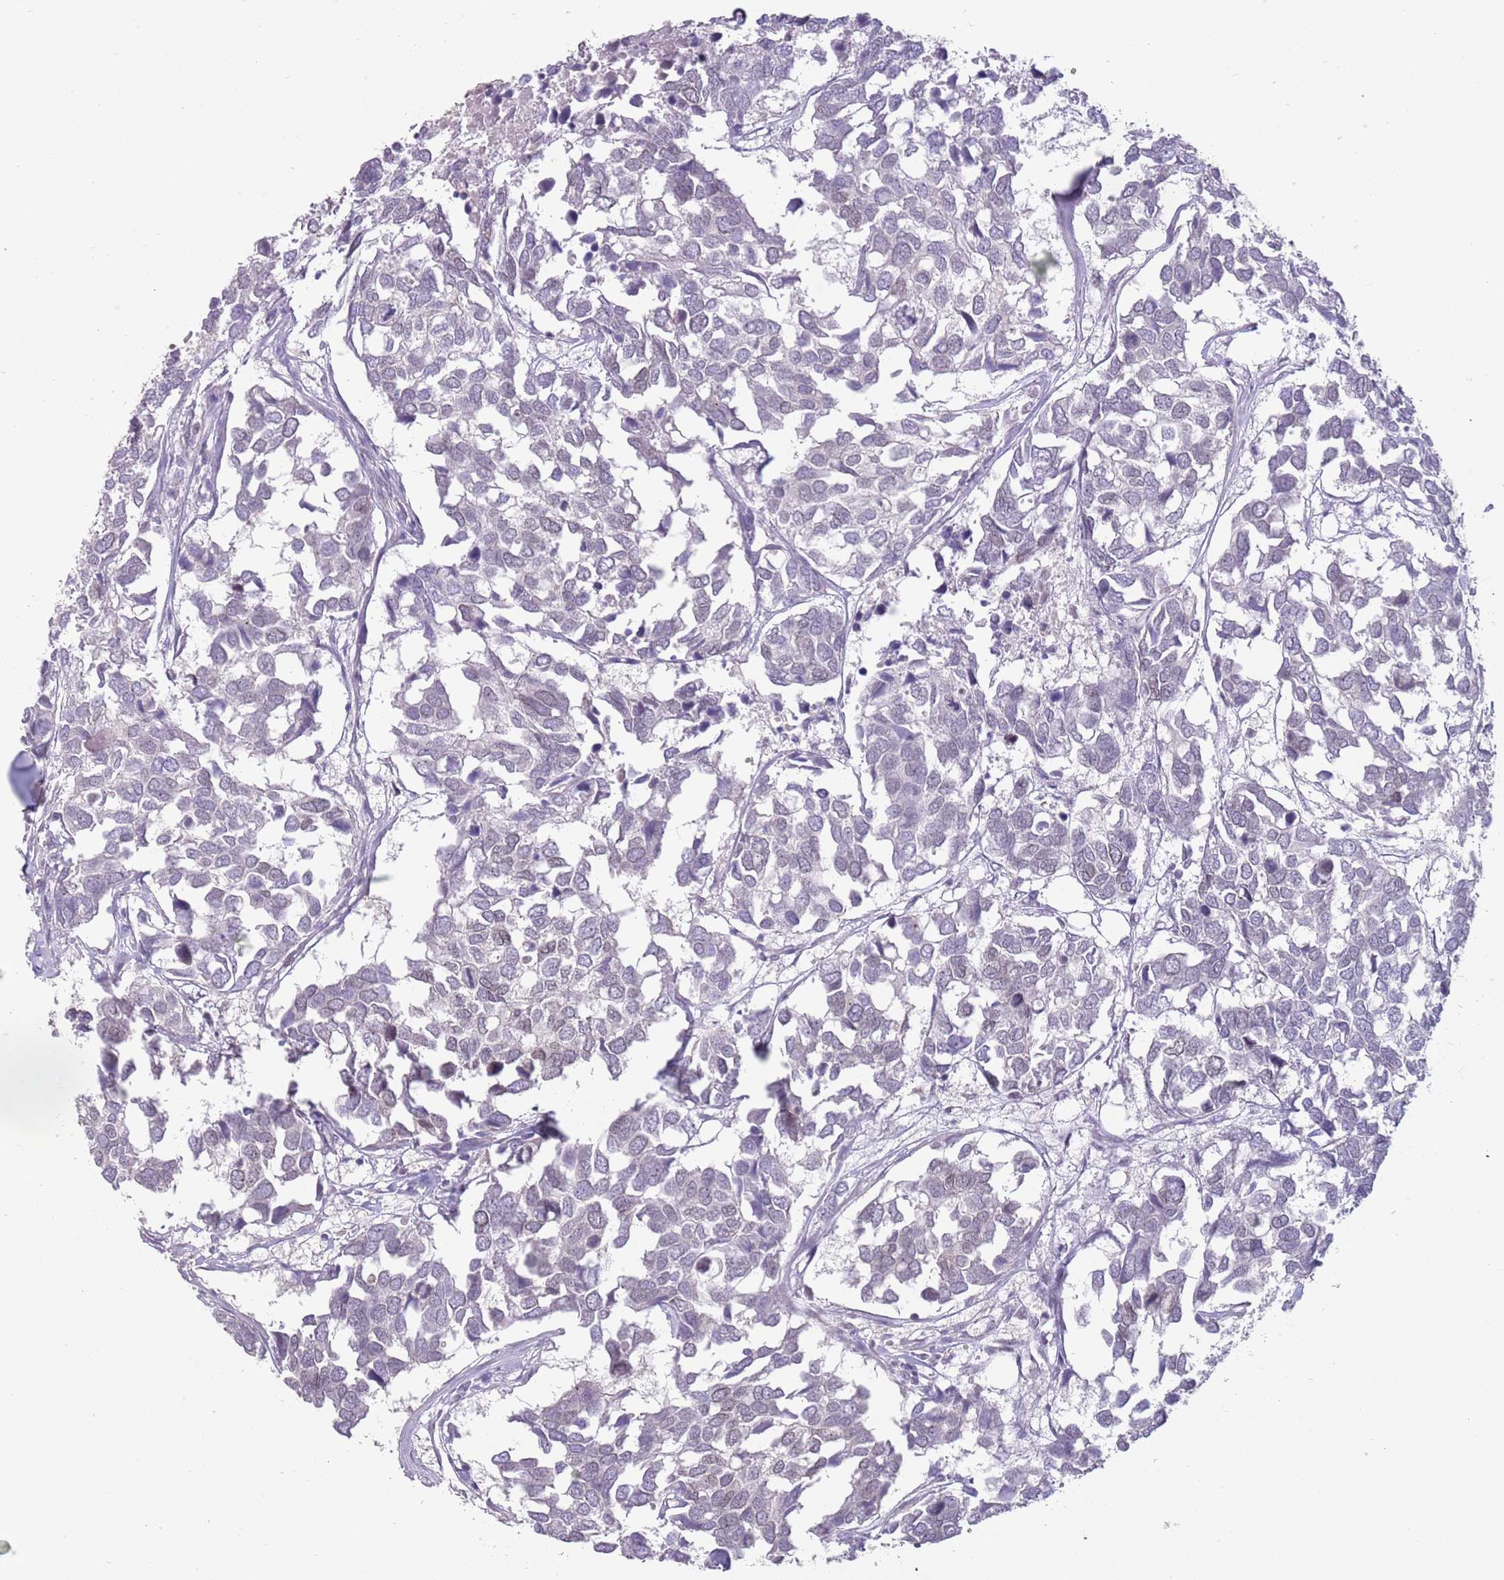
{"staining": {"intensity": "negative", "quantity": "none", "location": "none"}, "tissue": "breast cancer", "cell_type": "Tumor cells", "image_type": "cancer", "snomed": [{"axis": "morphology", "description": "Duct carcinoma"}, {"axis": "topography", "description": "Breast"}], "caption": "An immunohistochemistry (IHC) image of breast infiltrating ductal carcinoma is shown. There is no staining in tumor cells of breast infiltrating ductal carcinoma.", "gene": "ZNF574", "patient": {"sex": "female", "age": 83}}